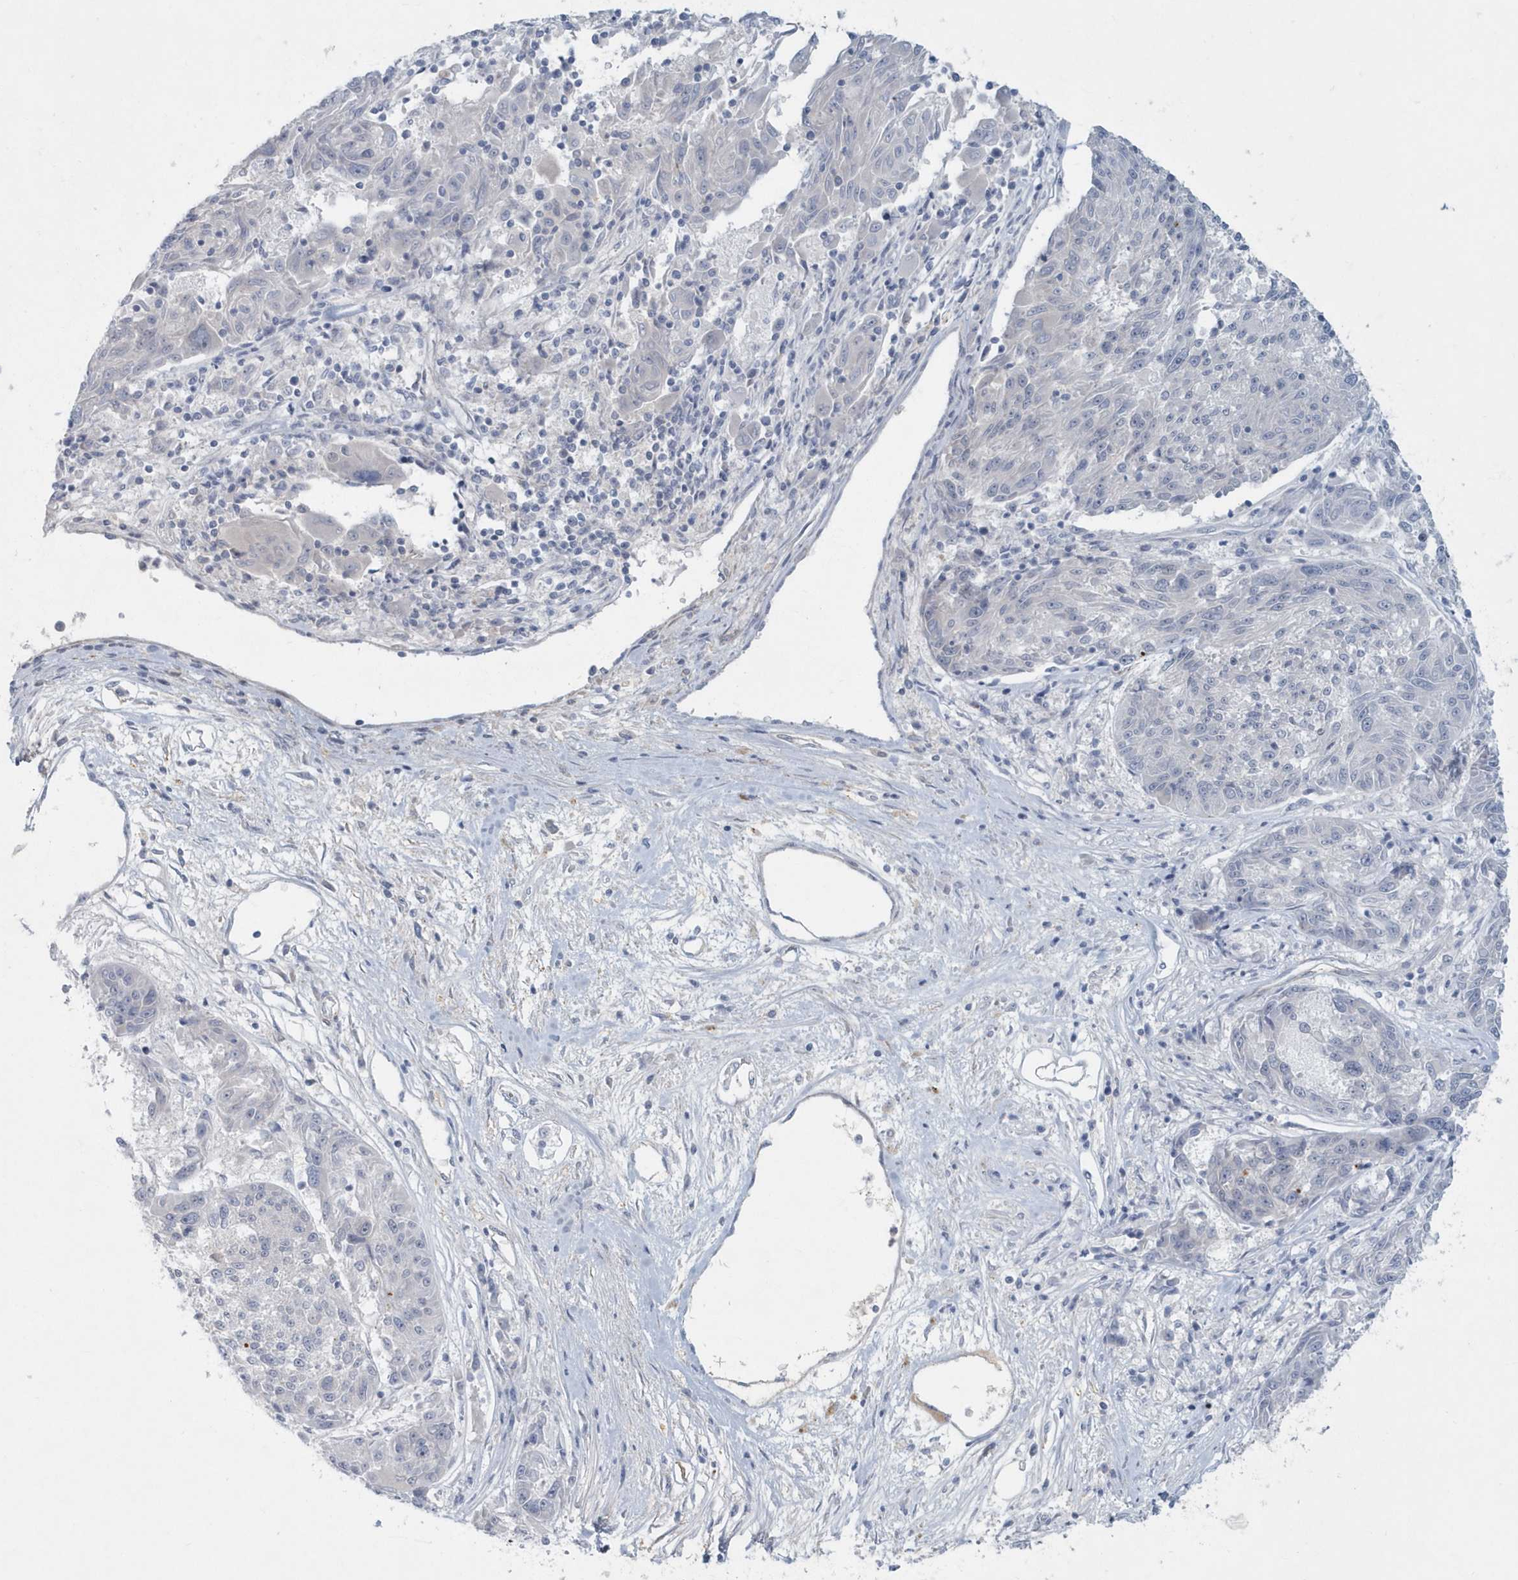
{"staining": {"intensity": "negative", "quantity": "none", "location": "none"}, "tissue": "melanoma", "cell_type": "Tumor cells", "image_type": "cancer", "snomed": [{"axis": "morphology", "description": "Malignant melanoma, NOS"}, {"axis": "topography", "description": "Skin"}], "caption": "Image shows no protein positivity in tumor cells of melanoma tissue. The staining was performed using DAB to visualize the protein expression in brown, while the nuclei were stained in blue with hematoxylin (Magnification: 20x).", "gene": "MYOT", "patient": {"sex": "male", "age": 53}}